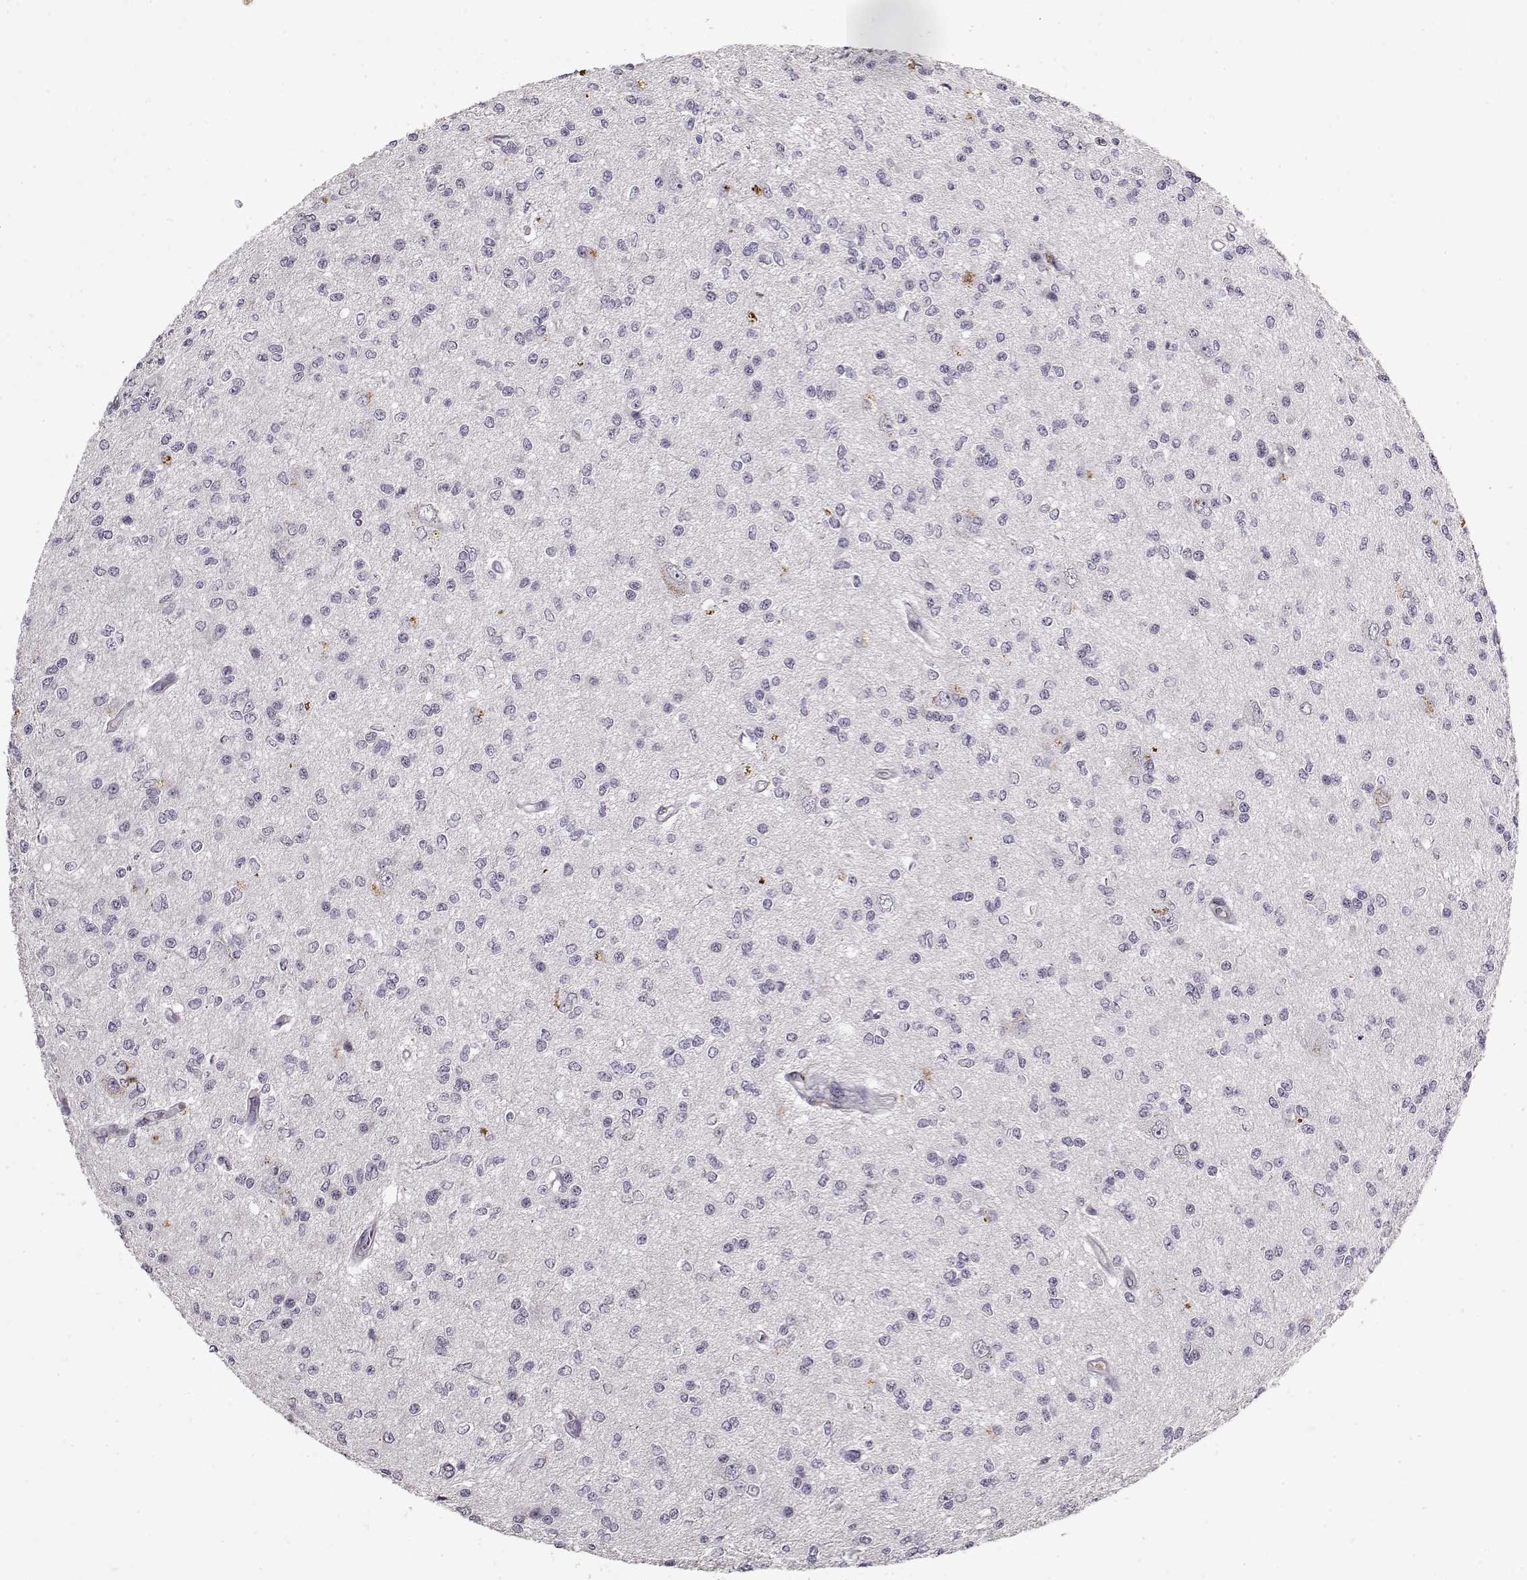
{"staining": {"intensity": "negative", "quantity": "none", "location": "none"}, "tissue": "glioma", "cell_type": "Tumor cells", "image_type": "cancer", "snomed": [{"axis": "morphology", "description": "Glioma, malignant, Low grade"}, {"axis": "topography", "description": "Brain"}], "caption": "Tumor cells show no significant protein expression in glioma. Nuclei are stained in blue.", "gene": "LUM", "patient": {"sex": "male", "age": 67}}